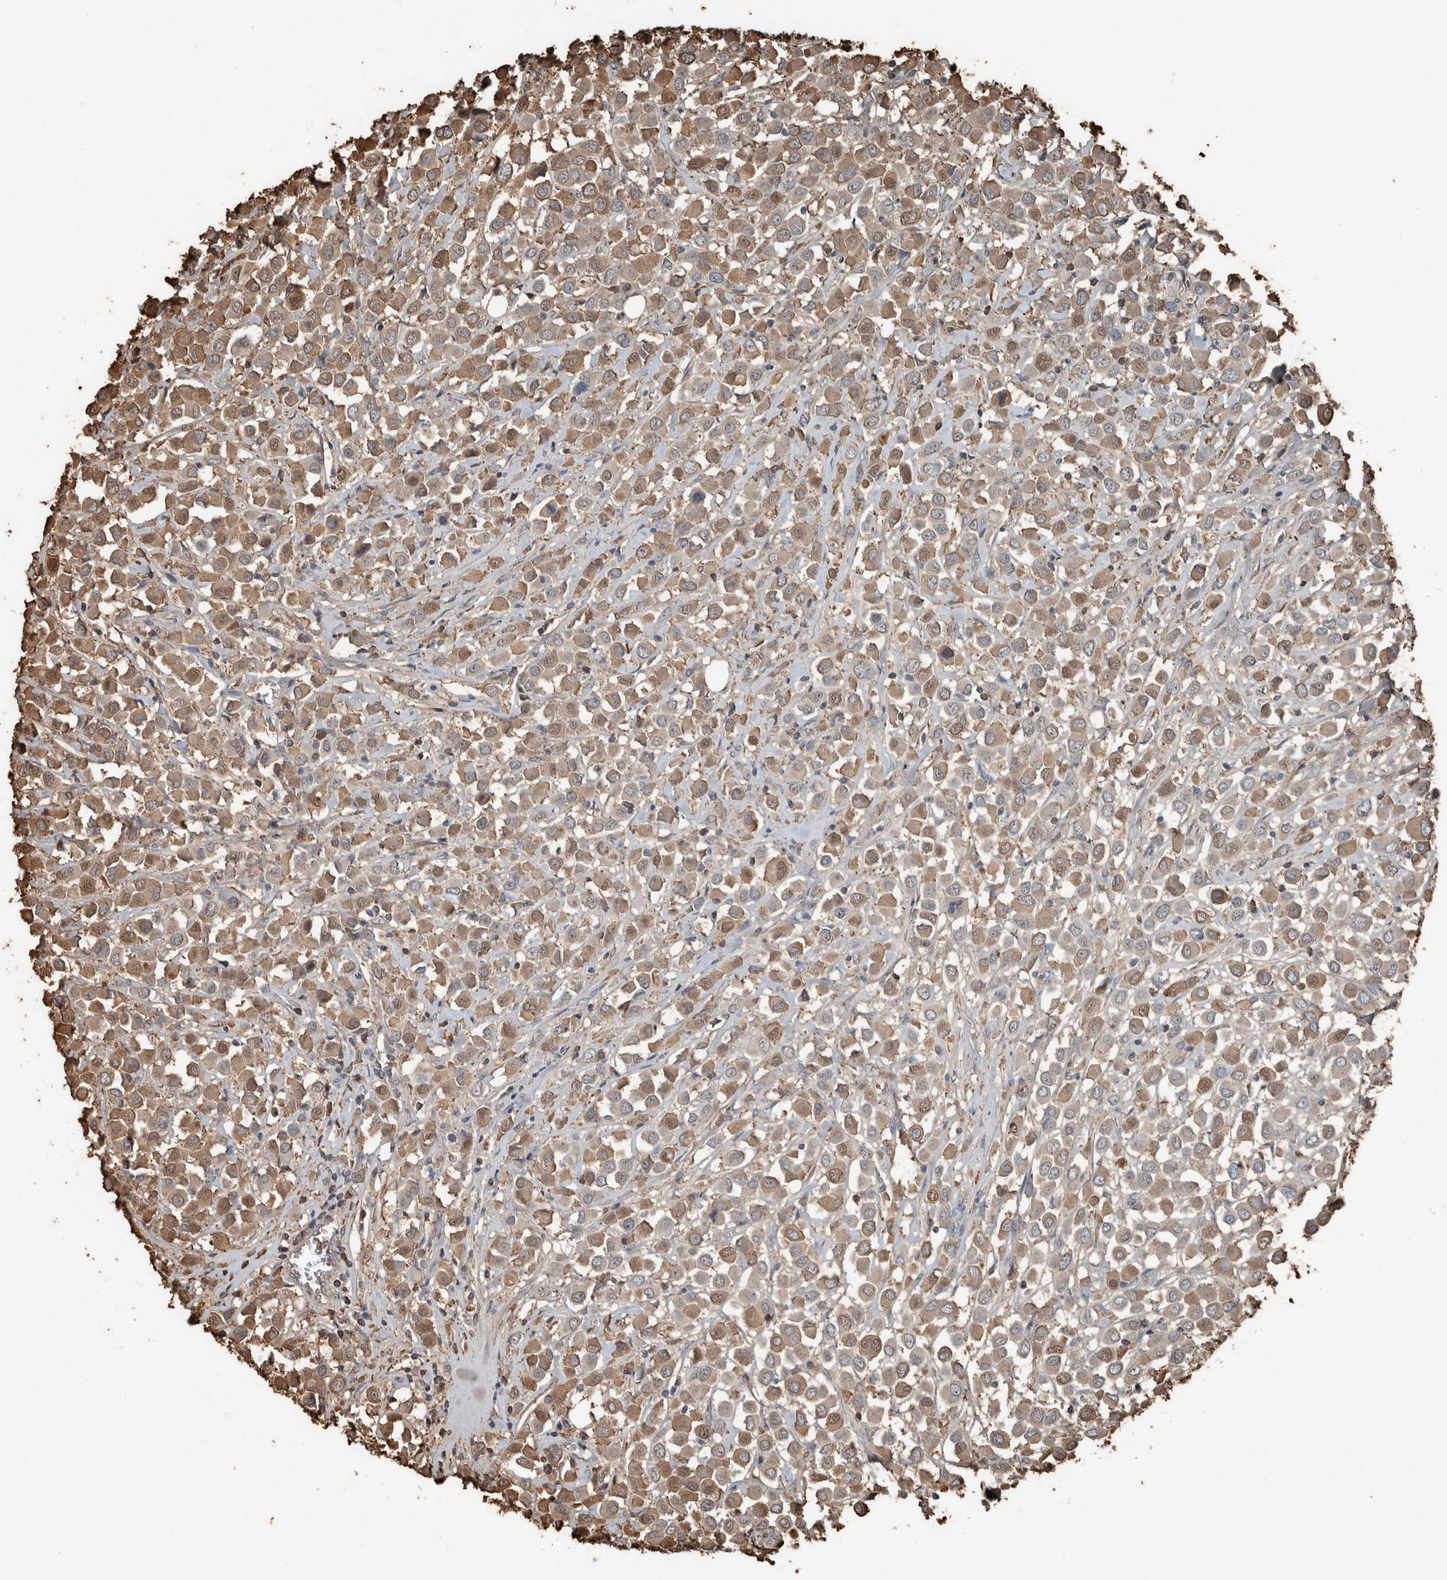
{"staining": {"intensity": "moderate", "quantity": "25%-75%", "location": "cytoplasmic/membranous"}, "tissue": "breast cancer", "cell_type": "Tumor cells", "image_type": "cancer", "snomed": [{"axis": "morphology", "description": "Duct carcinoma"}, {"axis": "topography", "description": "Breast"}], "caption": "Immunohistochemical staining of human infiltrating ductal carcinoma (breast) shows moderate cytoplasmic/membranous protein expression in approximately 25%-75% of tumor cells. The staining is performed using DAB brown chromogen to label protein expression. The nuclei are counter-stained blue using hematoxylin.", "gene": "USP34", "patient": {"sex": "female", "age": 61}}